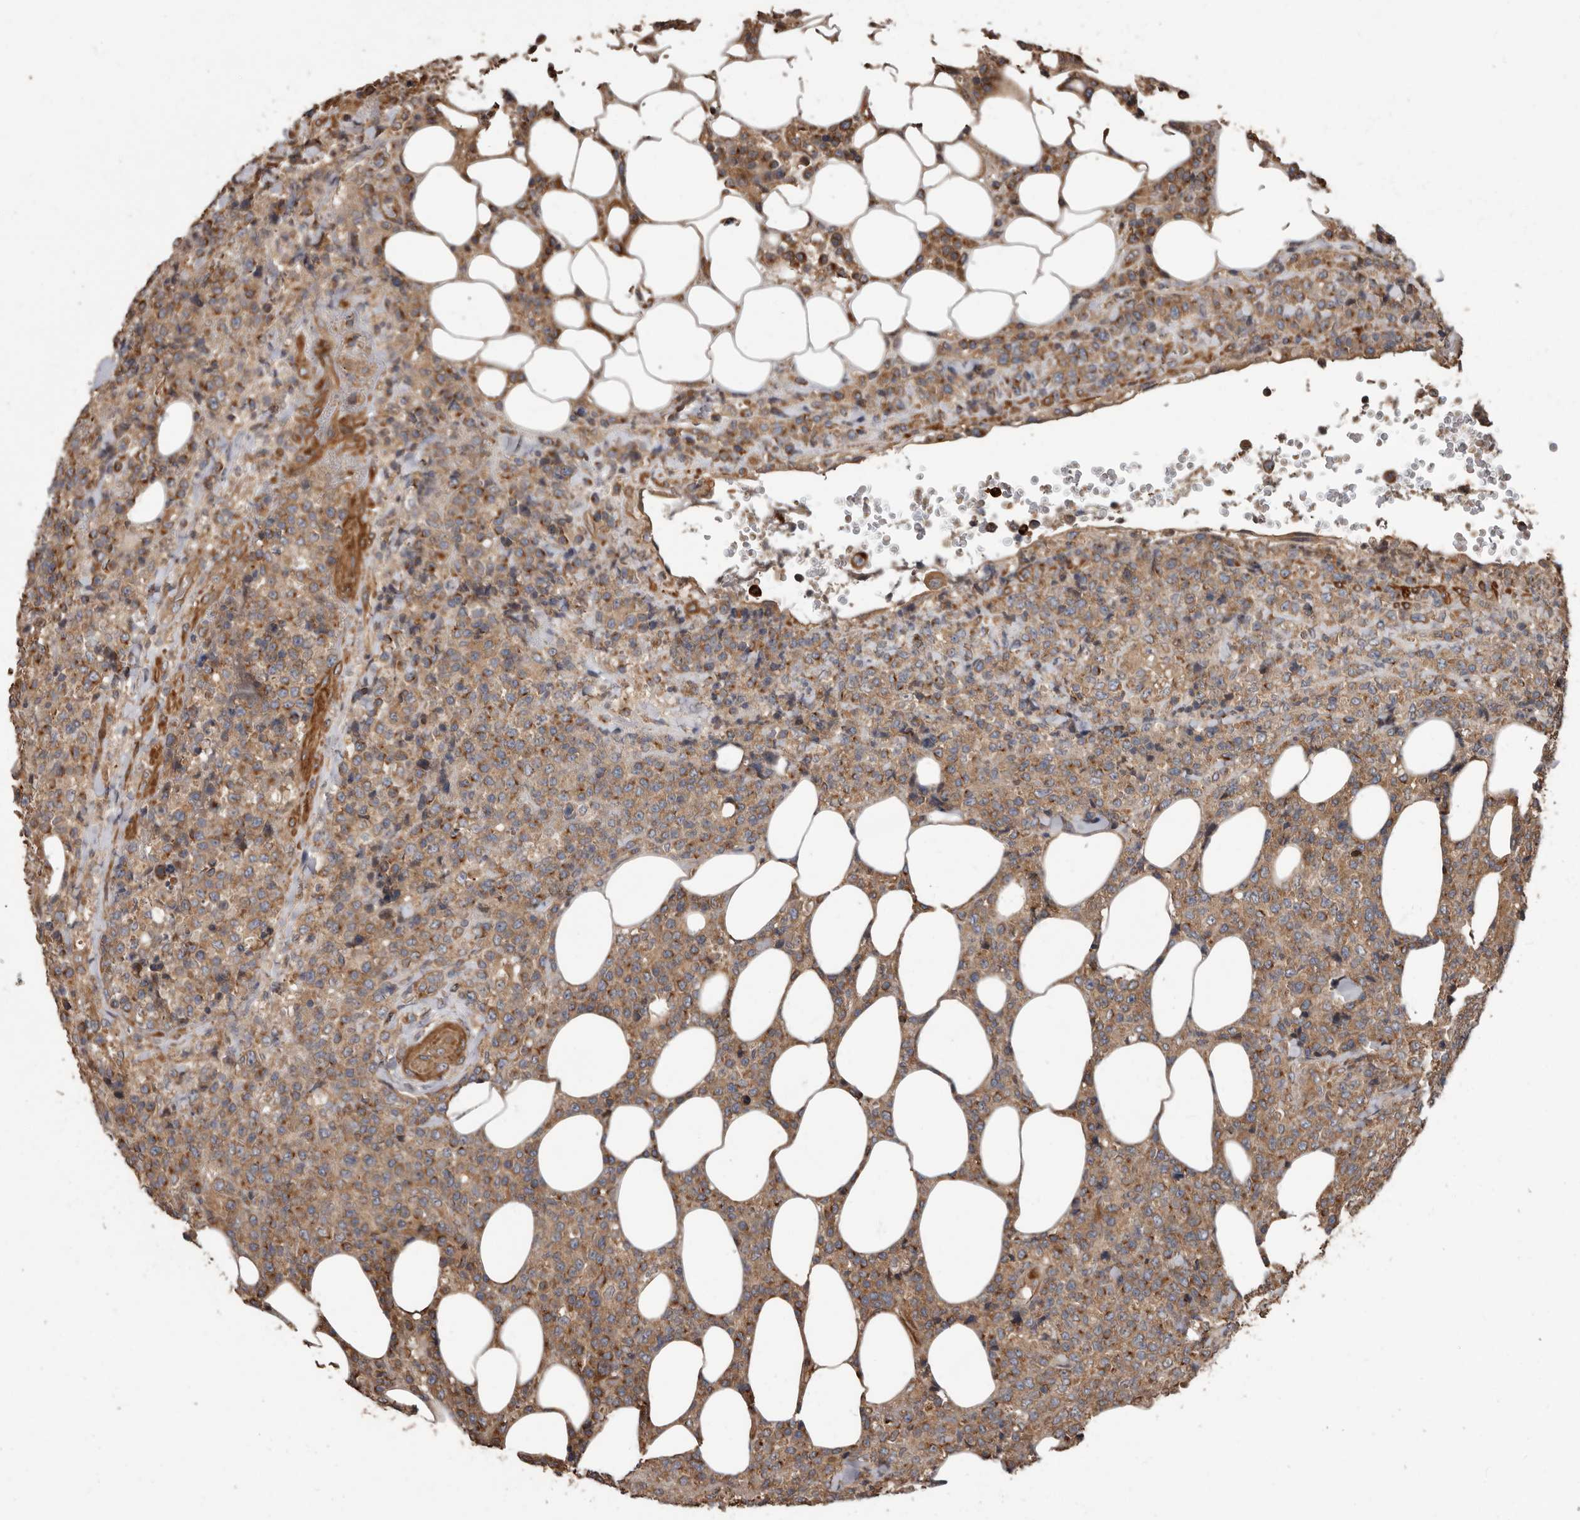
{"staining": {"intensity": "moderate", "quantity": ">75%", "location": "cytoplasmic/membranous"}, "tissue": "lymphoma", "cell_type": "Tumor cells", "image_type": "cancer", "snomed": [{"axis": "morphology", "description": "Malignant lymphoma, non-Hodgkin's type, High grade"}, {"axis": "topography", "description": "Lymph node"}], "caption": "High-magnification brightfield microscopy of lymphoma stained with DAB (3,3'-diaminobenzidine) (brown) and counterstained with hematoxylin (blue). tumor cells exhibit moderate cytoplasmic/membranous staining is present in about>75% of cells.", "gene": "ARHGEF5", "patient": {"sex": "male", "age": 13}}